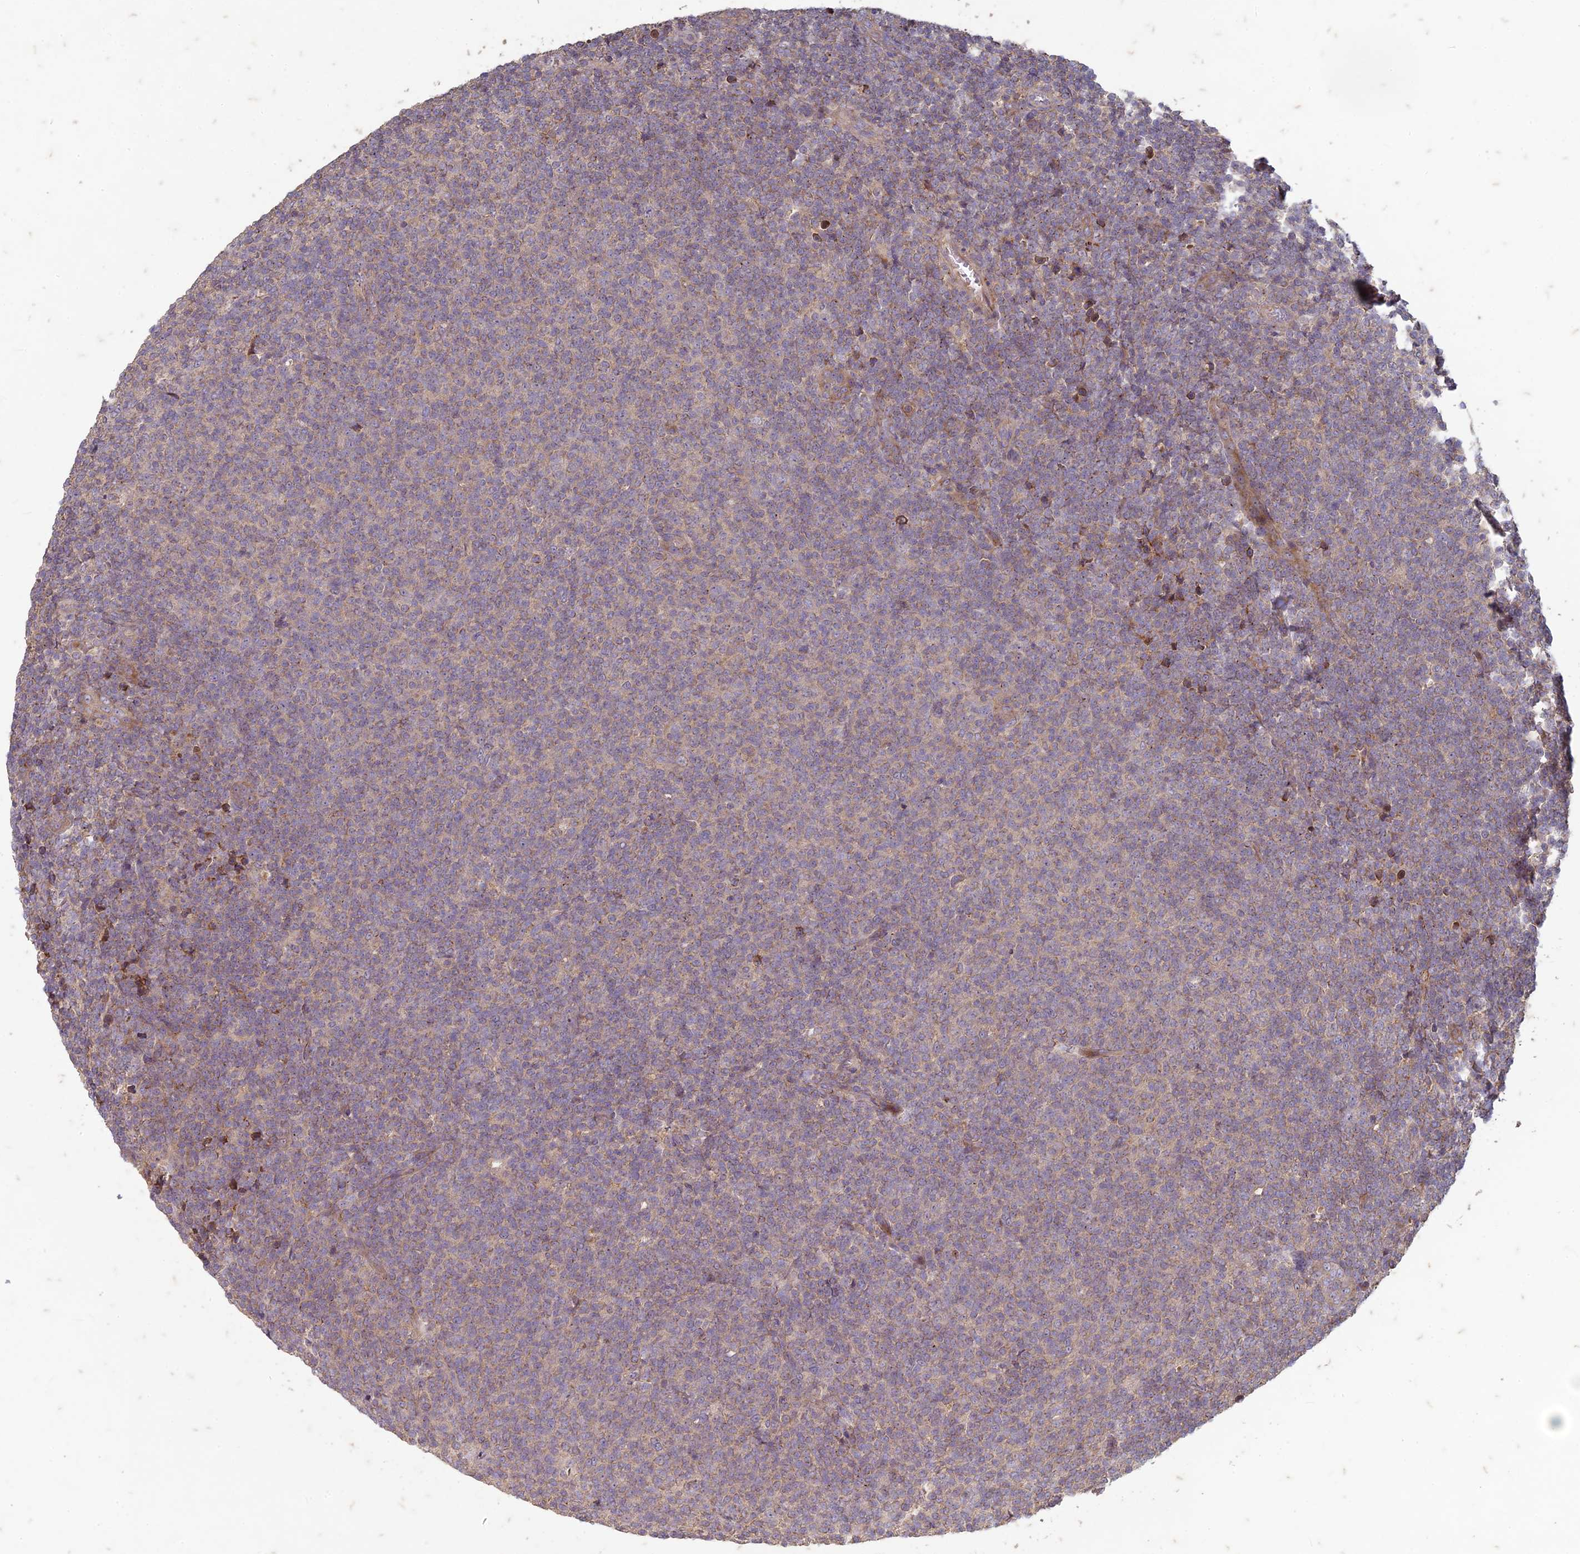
{"staining": {"intensity": "weak", "quantity": "<25%", "location": "cytoplasmic/membranous"}, "tissue": "lymphoma", "cell_type": "Tumor cells", "image_type": "cancer", "snomed": [{"axis": "morphology", "description": "Malignant lymphoma, non-Hodgkin's type, Low grade"}, {"axis": "topography", "description": "Lymph node"}], "caption": "This is an IHC image of human lymphoma. There is no expression in tumor cells.", "gene": "TCF25", "patient": {"sex": "male", "age": 66}}